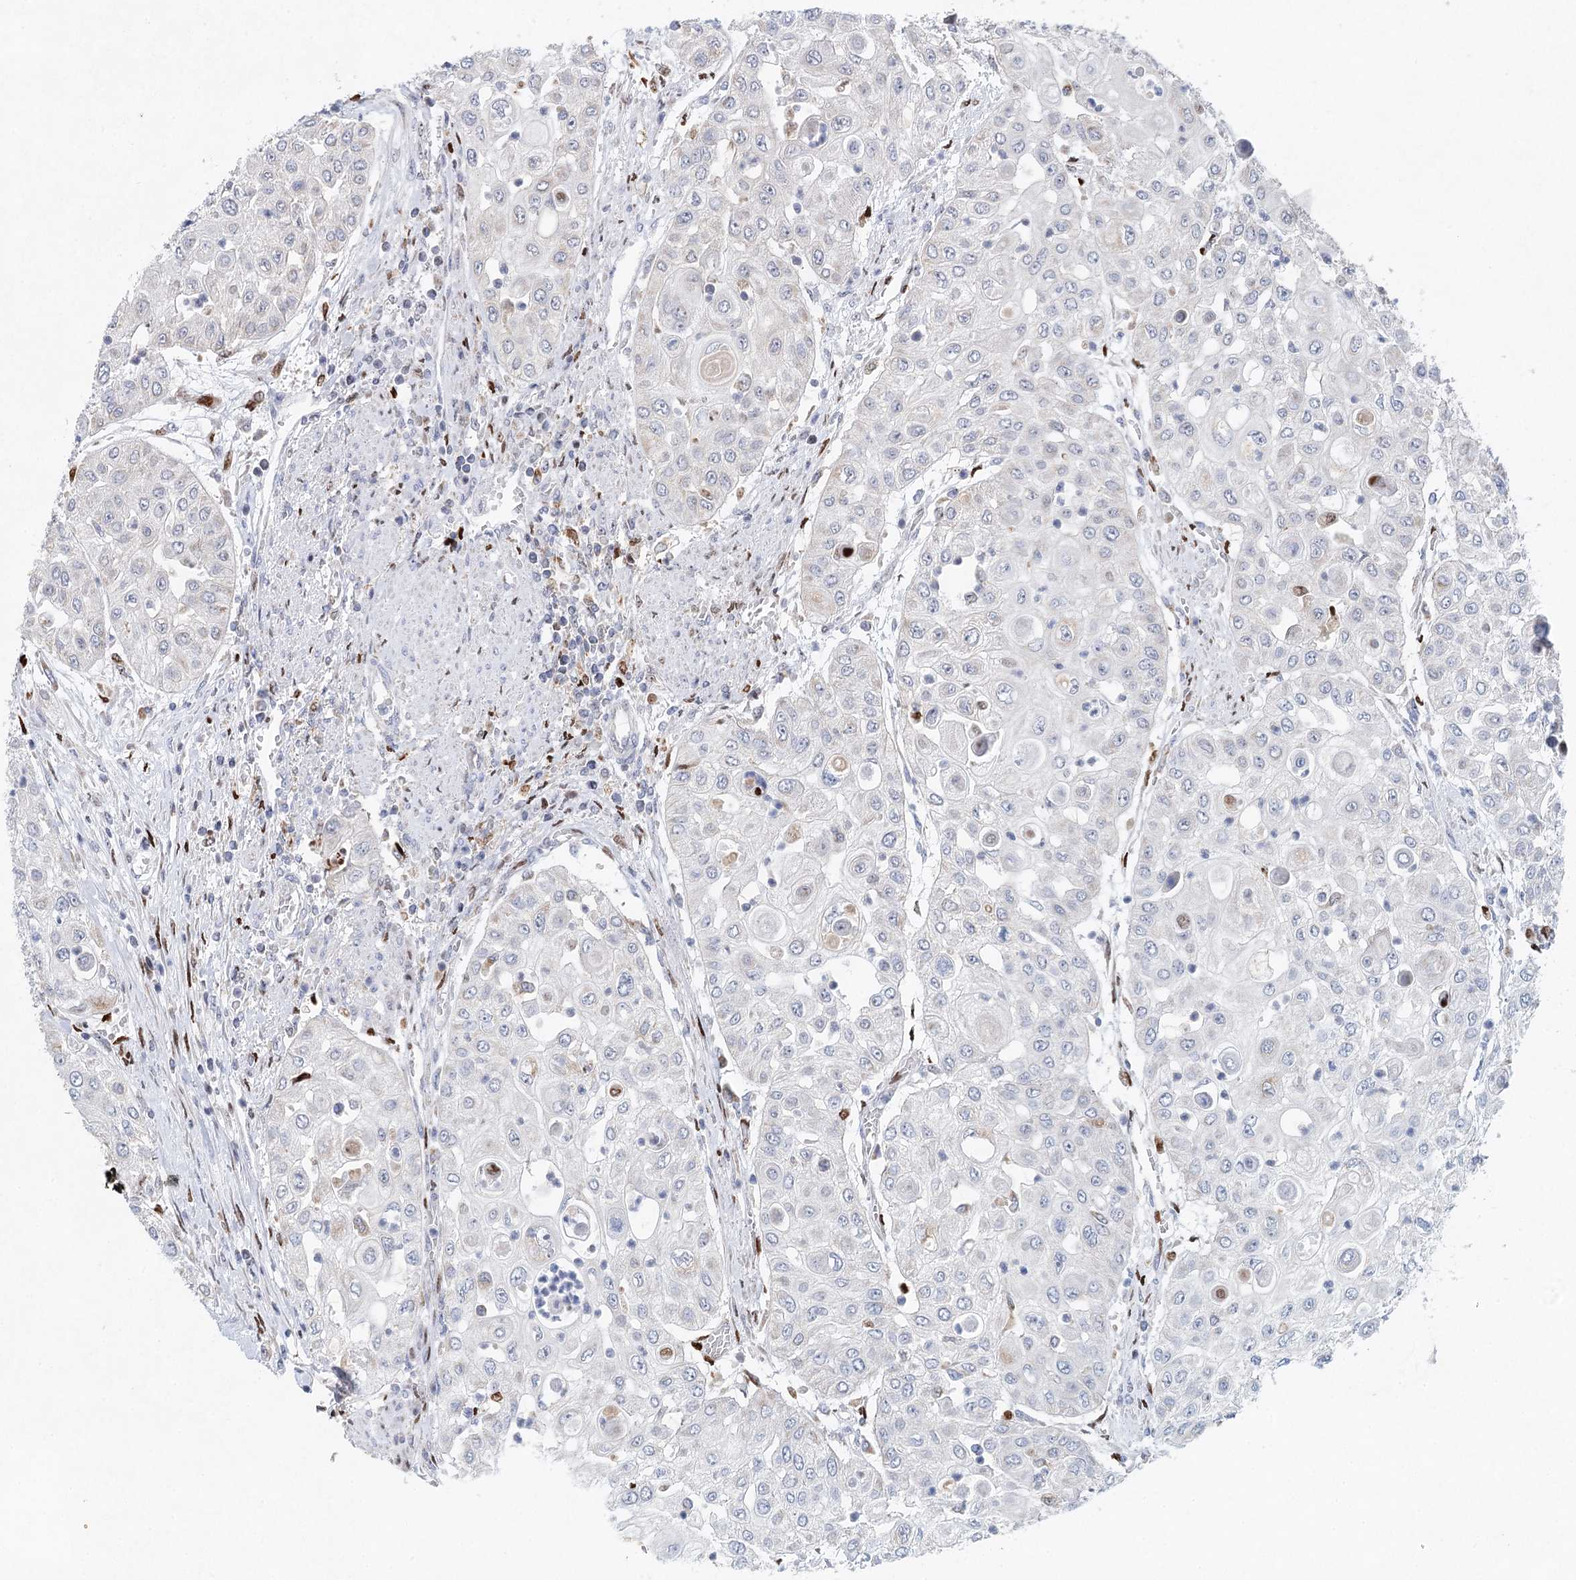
{"staining": {"intensity": "moderate", "quantity": "<25%", "location": "nuclear"}, "tissue": "urothelial cancer", "cell_type": "Tumor cells", "image_type": "cancer", "snomed": [{"axis": "morphology", "description": "Urothelial carcinoma, High grade"}, {"axis": "topography", "description": "Urinary bladder"}], "caption": "Urothelial cancer tissue demonstrates moderate nuclear expression in about <25% of tumor cells", "gene": "XPO6", "patient": {"sex": "female", "age": 79}}